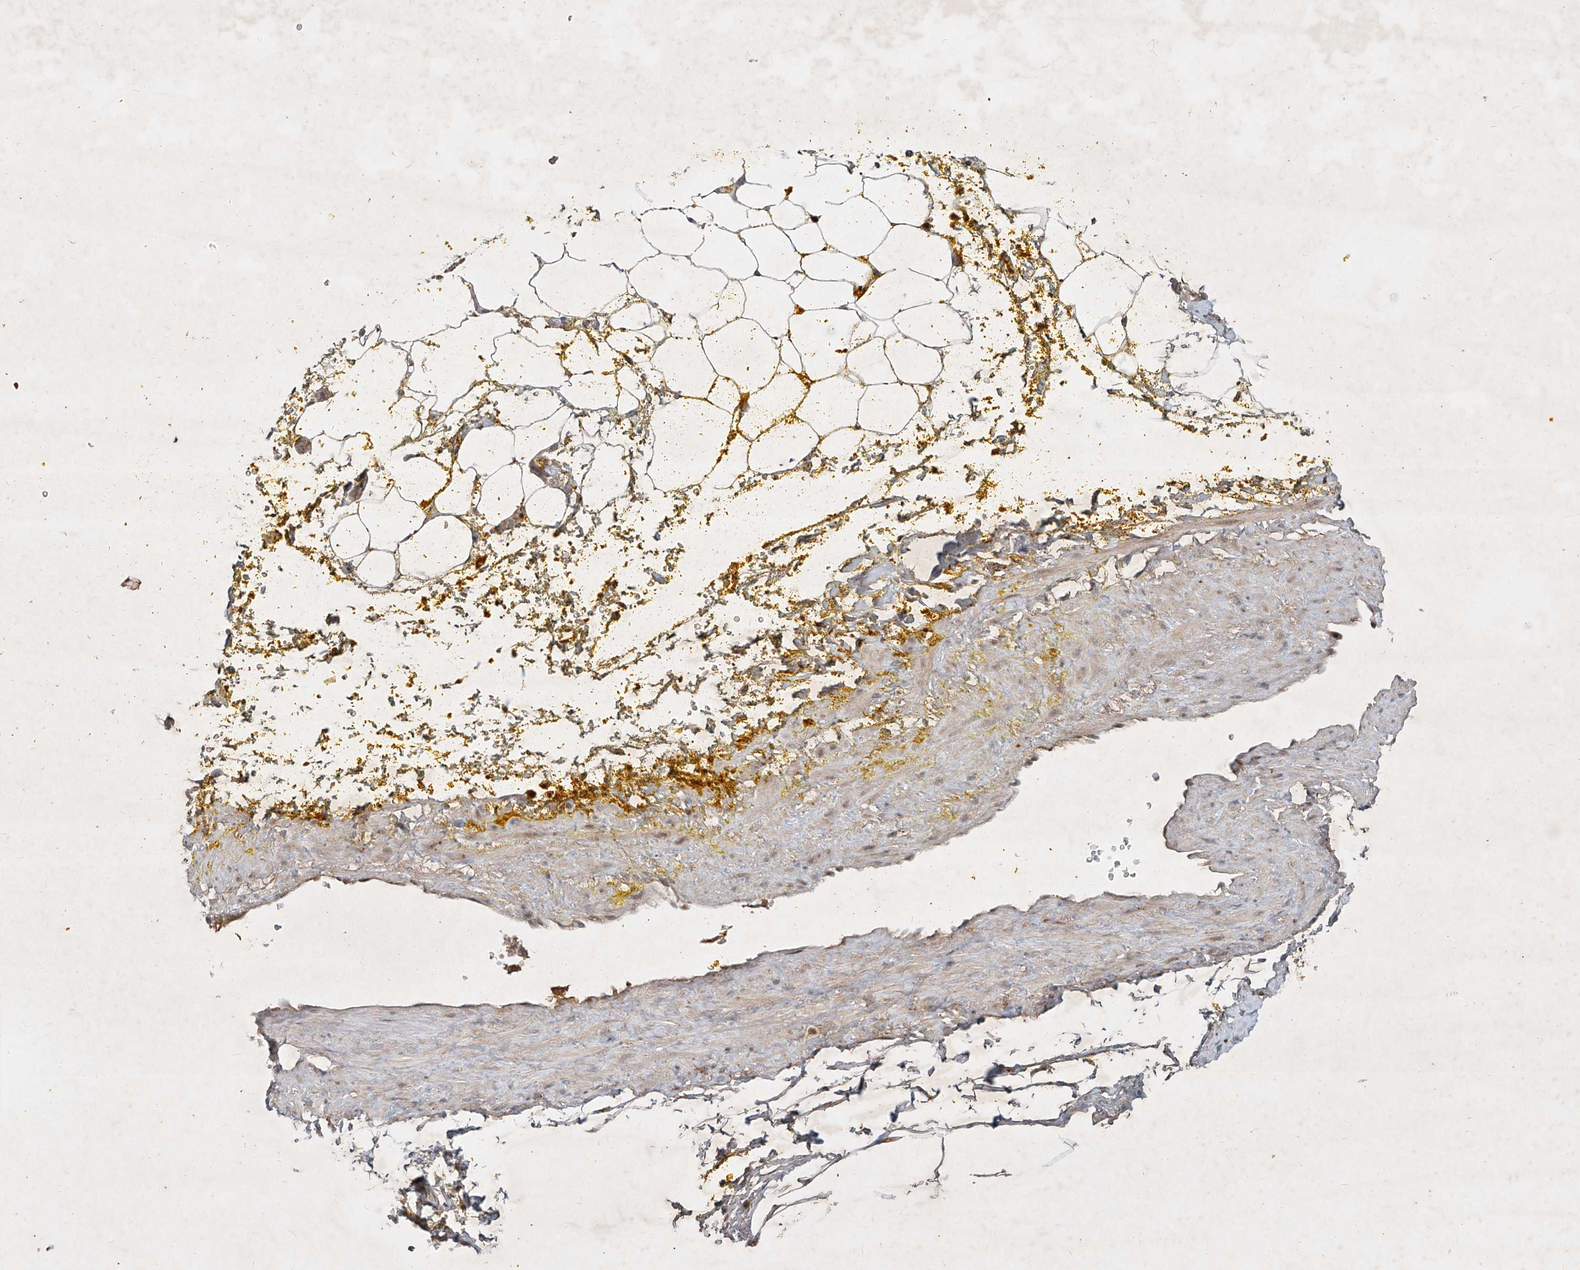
{"staining": {"intensity": "negative", "quantity": "none", "location": "none"}, "tissue": "adipose tissue", "cell_type": "Adipocytes", "image_type": "normal", "snomed": [{"axis": "morphology", "description": "Normal tissue, NOS"}, {"axis": "morphology", "description": "Adenocarcinoma, Low grade"}, {"axis": "topography", "description": "Prostate"}, {"axis": "topography", "description": "Peripheral nerve tissue"}], "caption": "There is no significant staining in adipocytes of adipose tissue. (DAB immunohistochemistry visualized using brightfield microscopy, high magnification).", "gene": "IER5", "patient": {"sex": "male", "age": 63}}